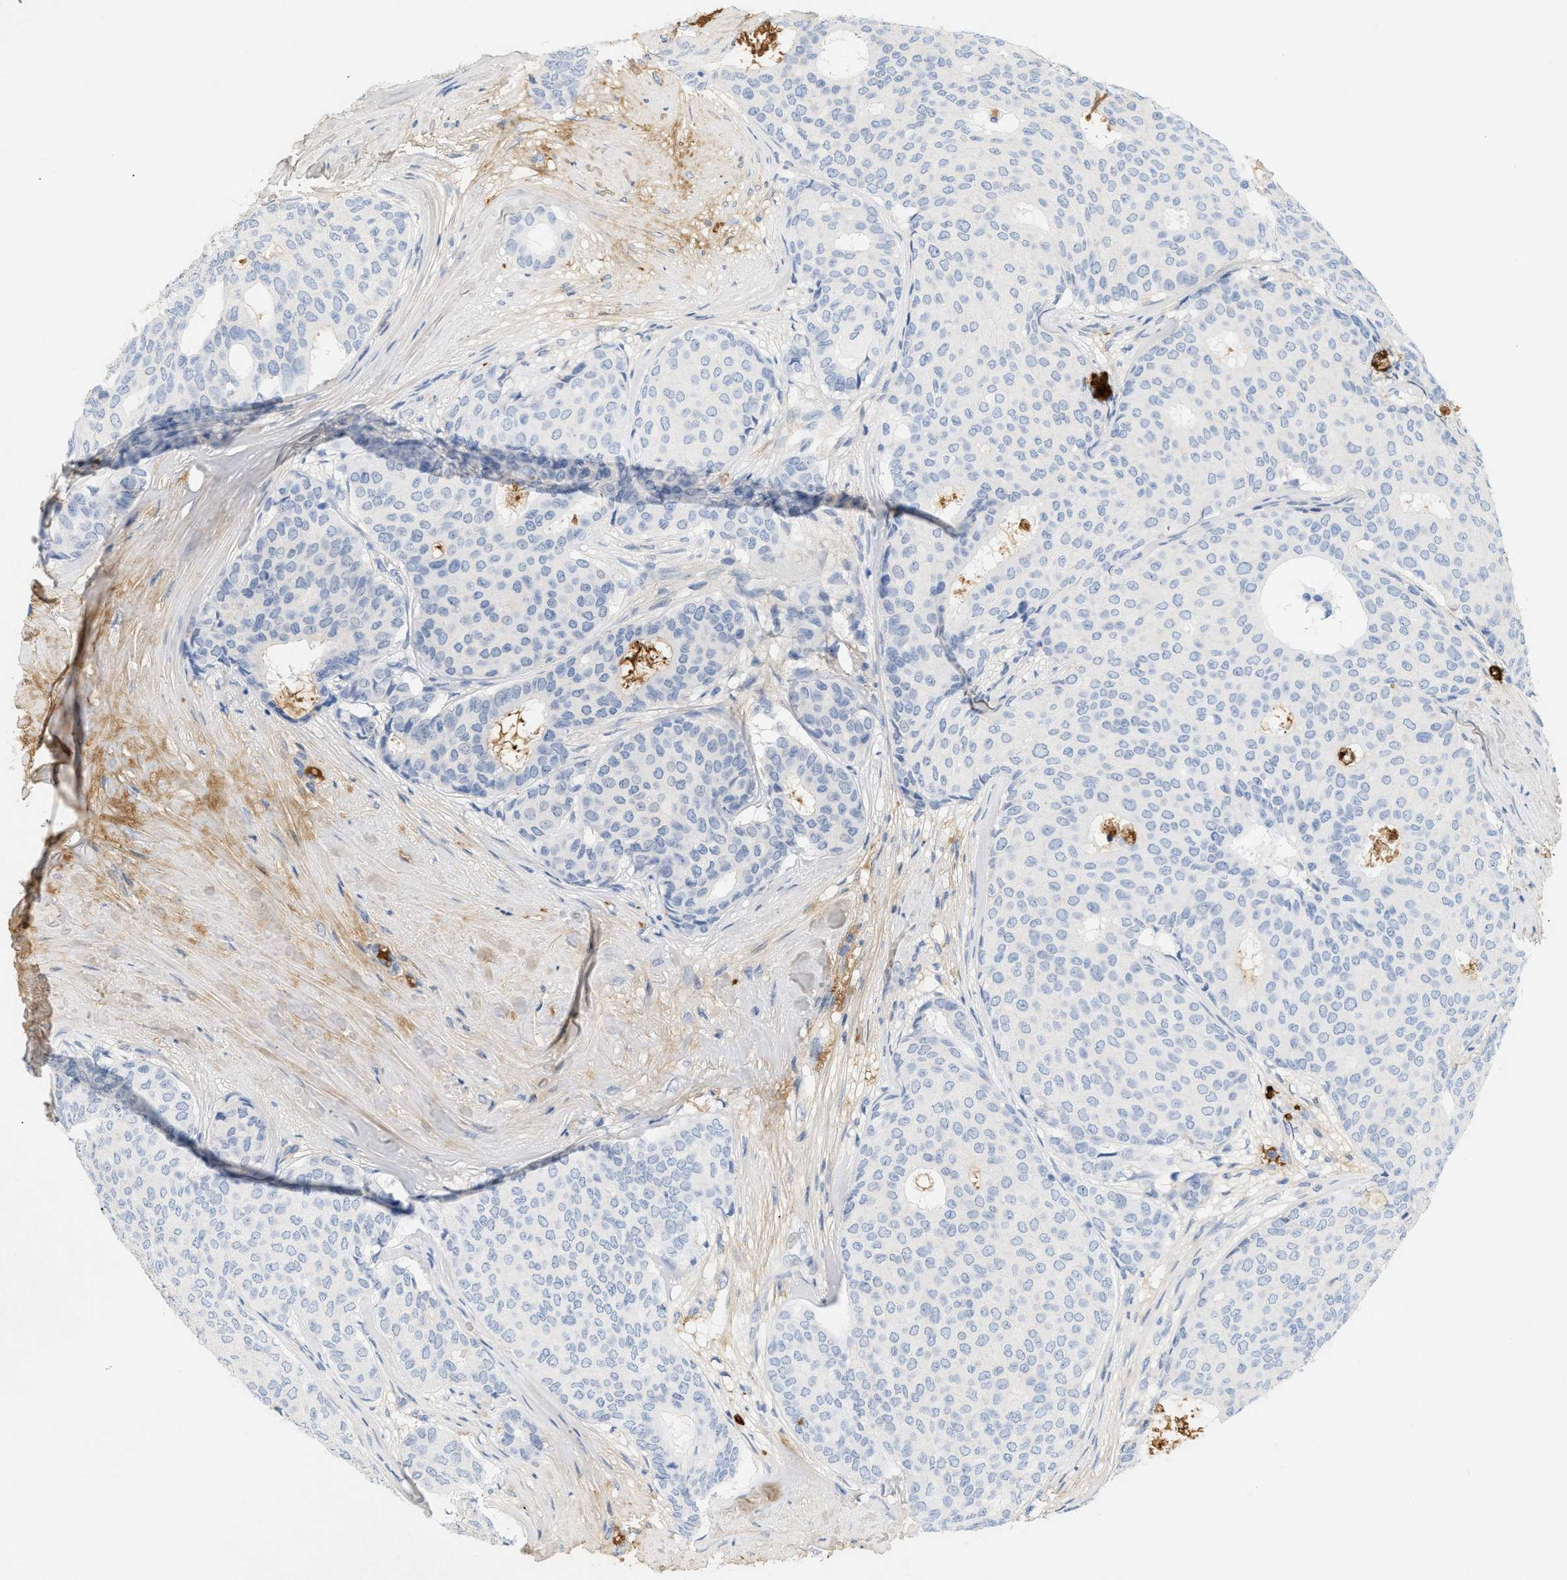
{"staining": {"intensity": "negative", "quantity": "none", "location": "none"}, "tissue": "breast cancer", "cell_type": "Tumor cells", "image_type": "cancer", "snomed": [{"axis": "morphology", "description": "Duct carcinoma"}, {"axis": "topography", "description": "Breast"}], "caption": "DAB immunohistochemical staining of human infiltrating ductal carcinoma (breast) demonstrates no significant expression in tumor cells.", "gene": "CFH", "patient": {"sex": "female", "age": 75}}